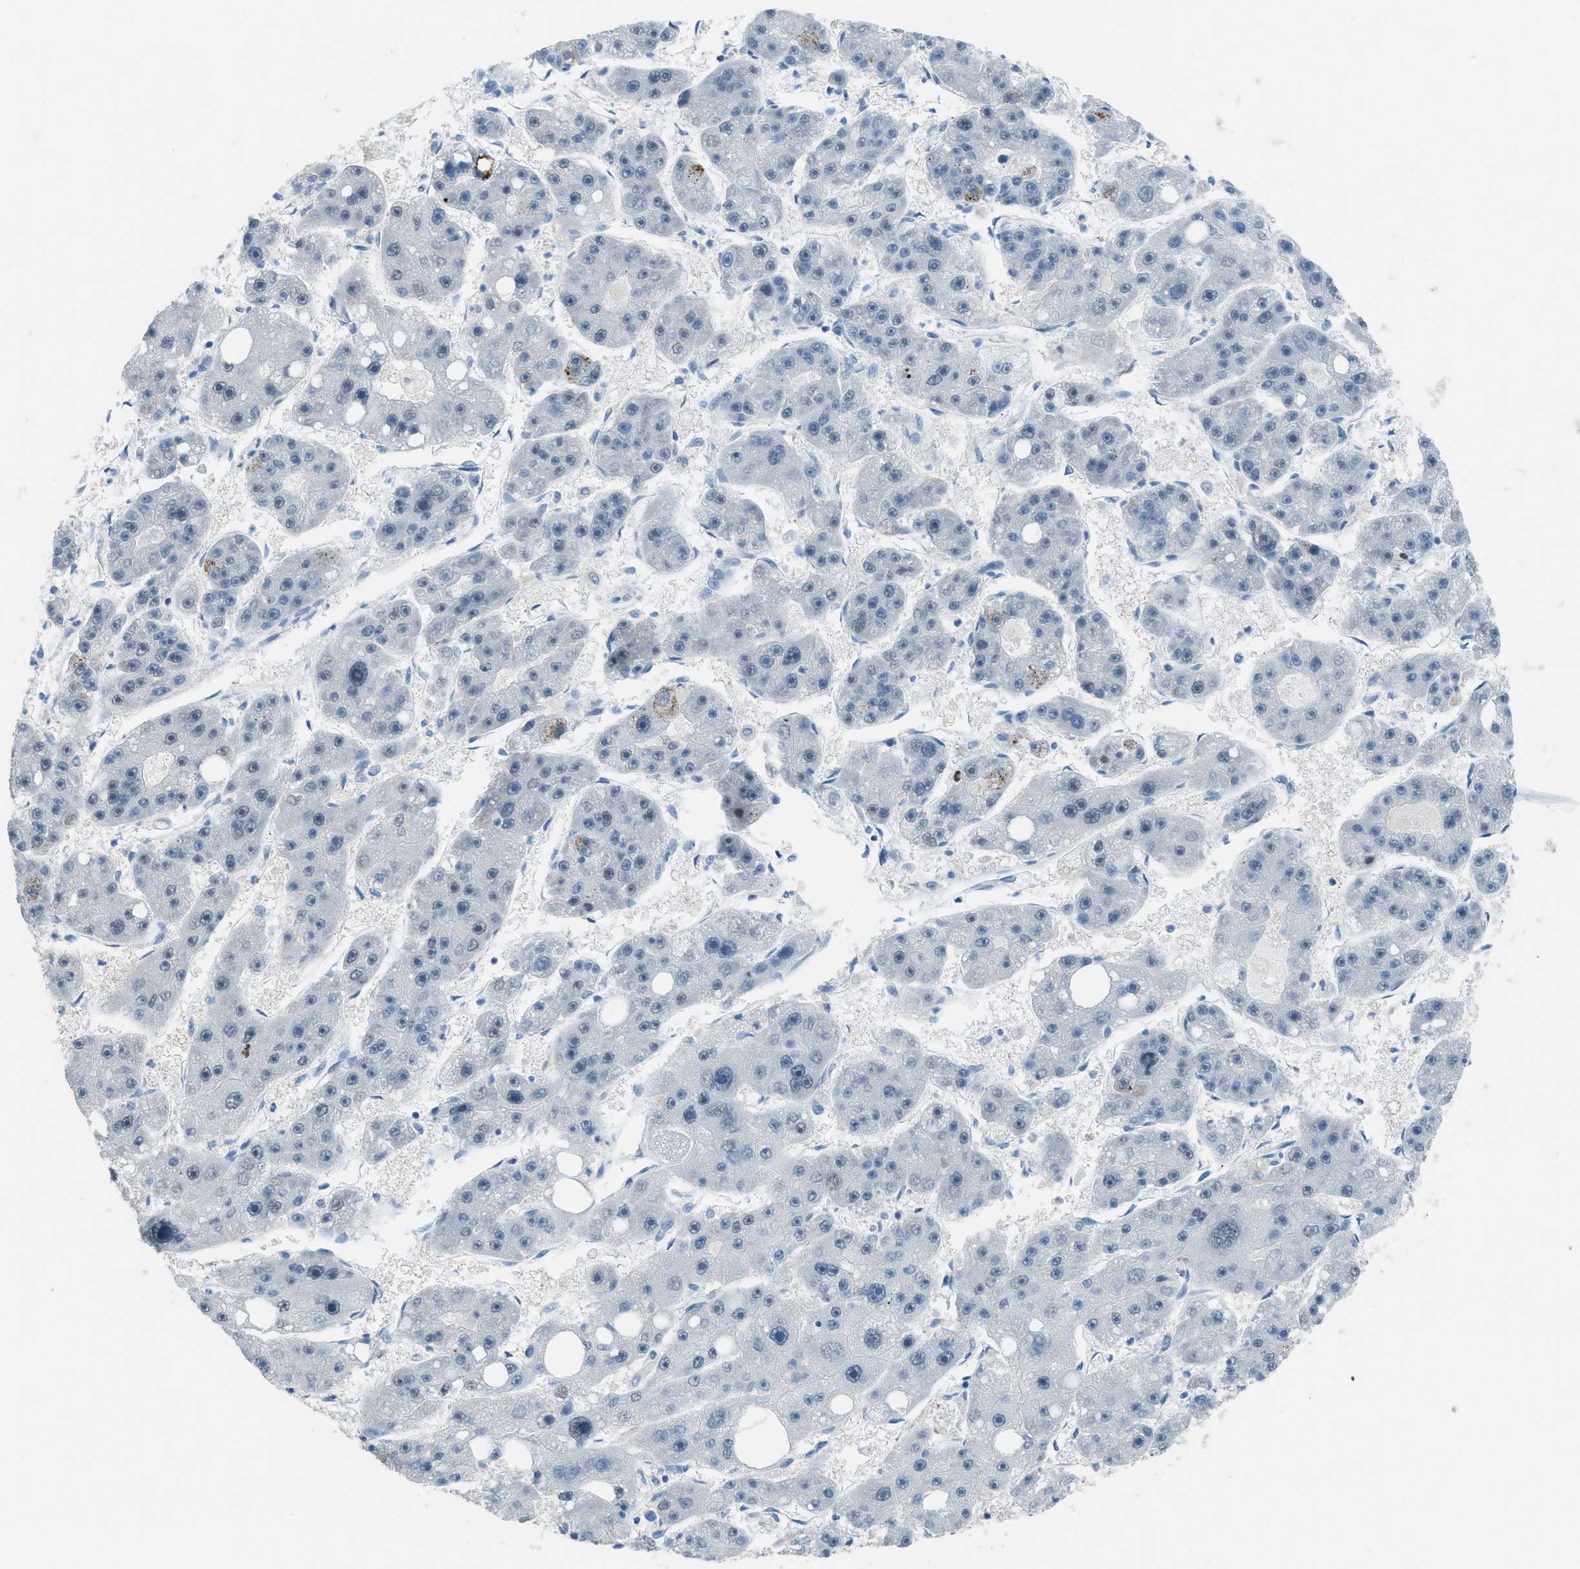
{"staining": {"intensity": "negative", "quantity": "none", "location": "none"}, "tissue": "liver cancer", "cell_type": "Tumor cells", "image_type": "cancer", "snomed": [{"axis": "morphology", "description": "Carcinoma, Hepatocellular, NOS"}, {"axis": "topography", "description": "Liver"}], "caption": "A histopathology image of liver cancer stained for a protein reveals no brown staining in tumor cells. Brightfield microscopy of immunohistochemistry (IHC) stained with DAB (3,3'-diaminobenzidine) (brown) and hematoxylin (blue), captured at high magnification.", "gene": "TTC13", "patient": {"sex": "female", "age": 61}}